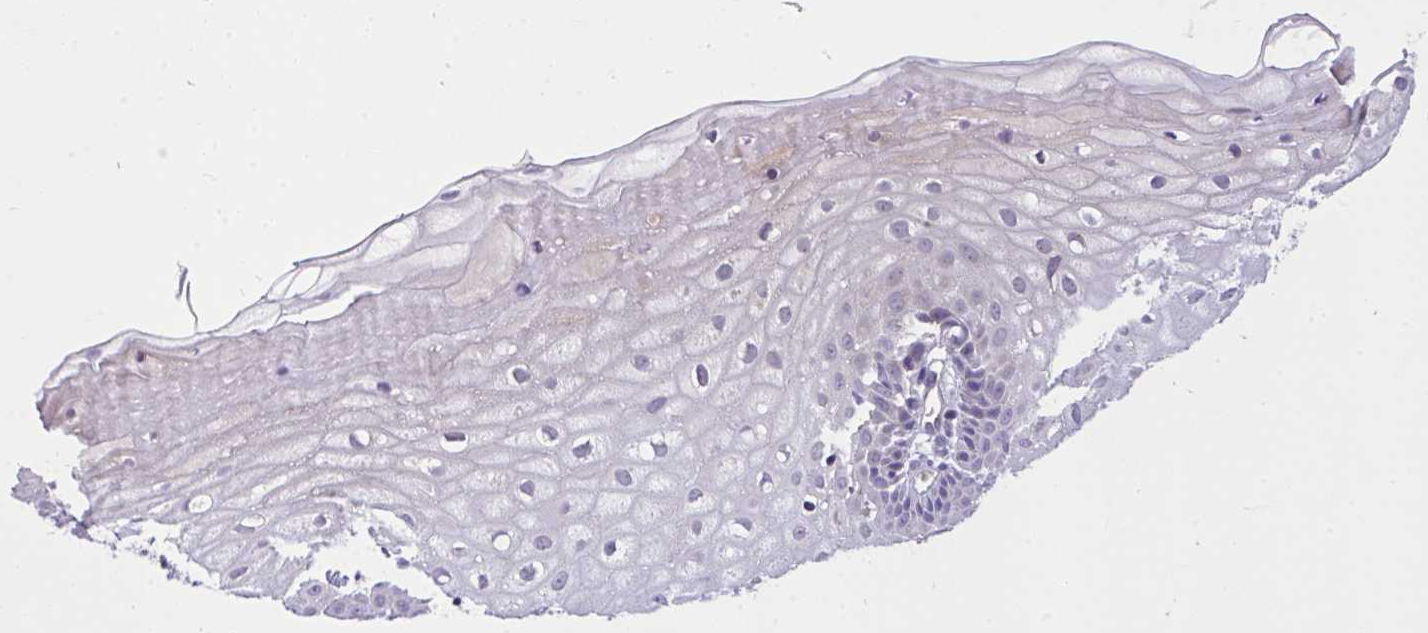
{"staining": {"intensity": "negative", "quantity": "none", "location": "none"}, "tissue": "cervix", "cell_type": "Glandular cells", "image_type": "normal", "snomed": [{"axis": "morphology", "description": "Normal tissue, NOS"}, {"axis": "topography", "description": "Cervix"}], "caption": "This is a photomicrograph of IHC staining of benign cervix, which shows no staining in glandular cells. Brightfield microscopy of immunohistochemistry (IHC) stained with DAB (3,3'-diaminobenzidine) (brown) and hematoxylin (blue), captured at high magnification.", "gene": "C19orf54", "patient": {"sex": "female", "age": 36}}